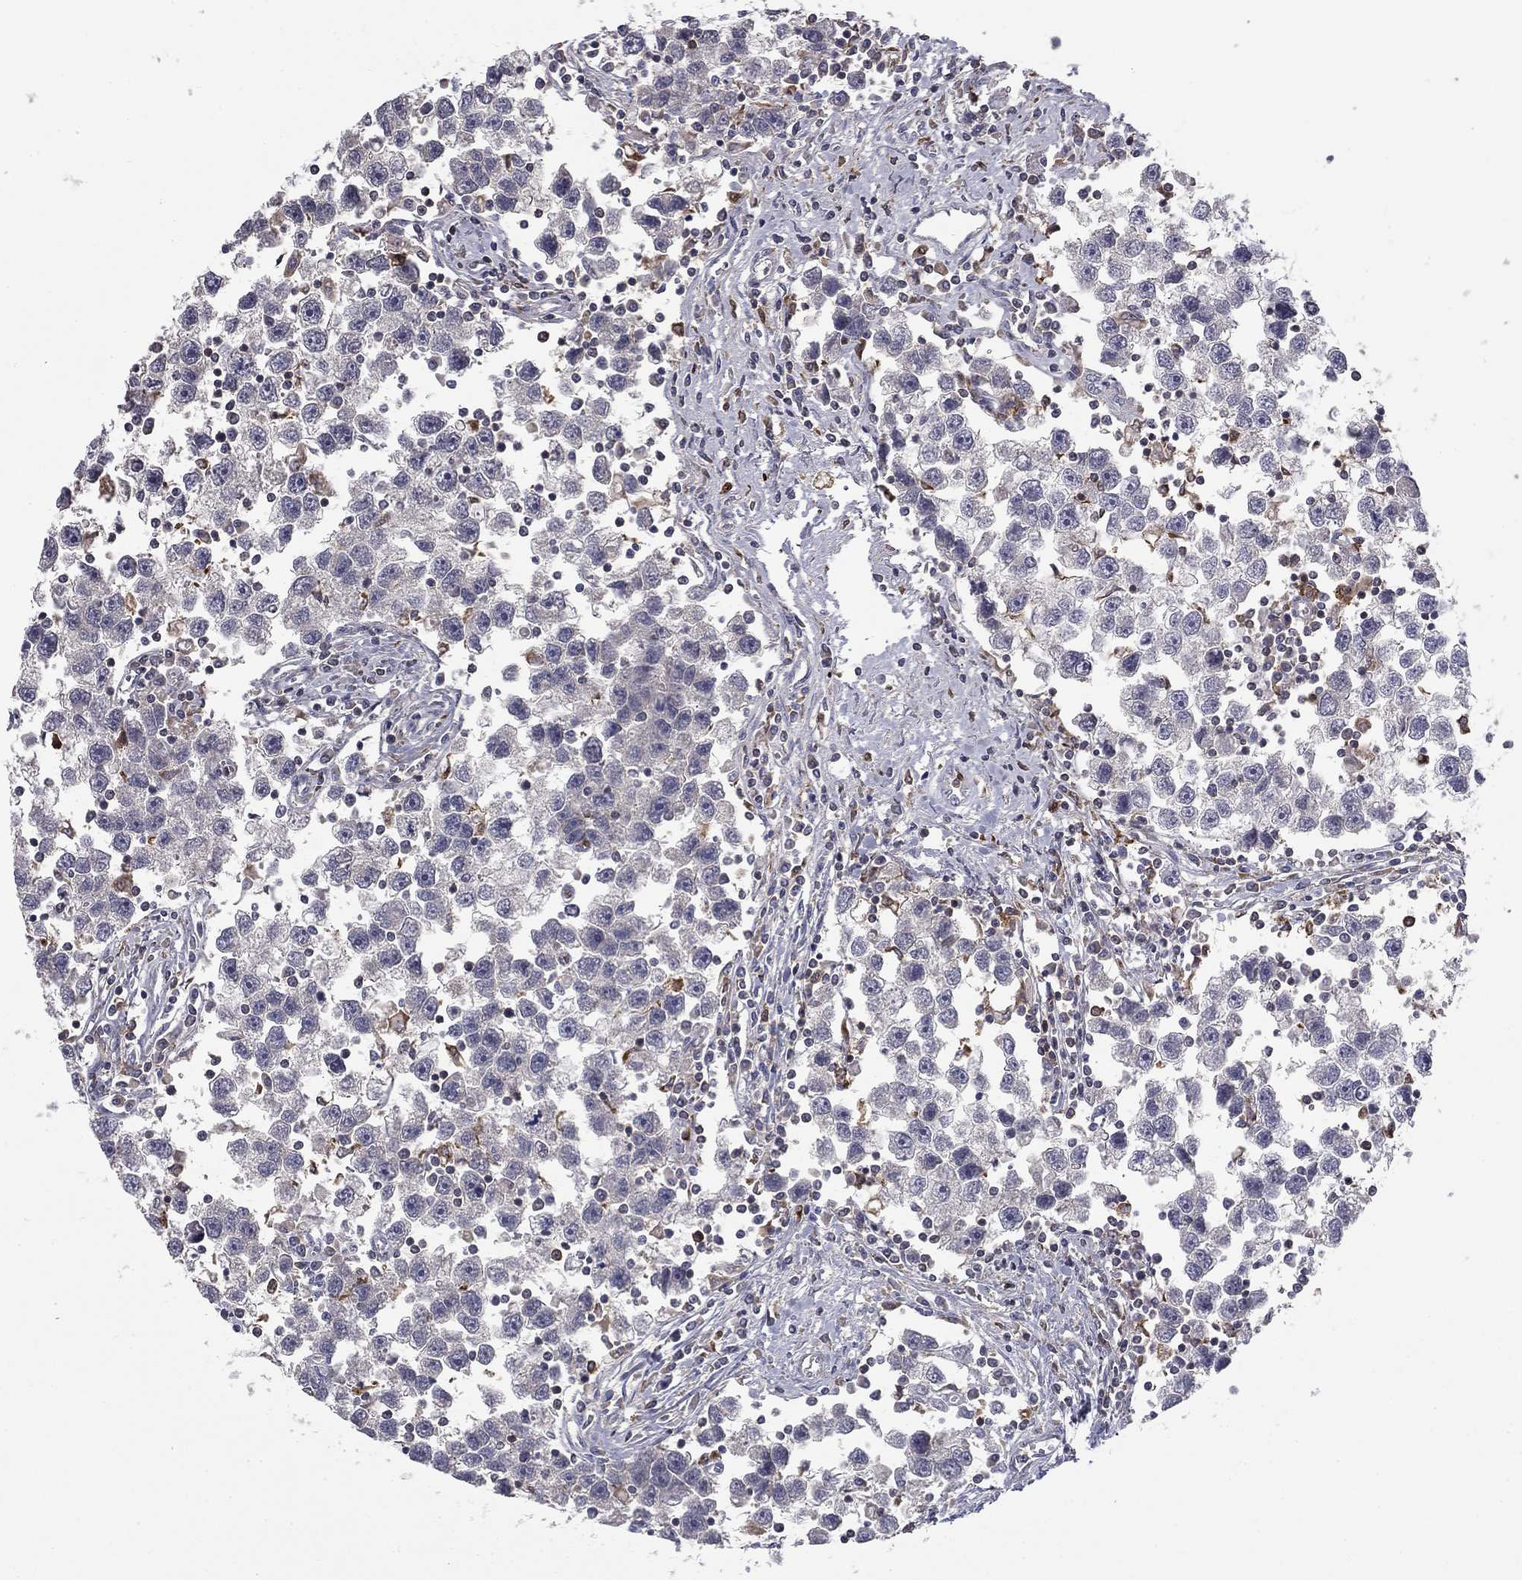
{"staining": {"intensity": "negative", "quantity": "none", "location": "none"}, "tissue": "testis cancer", "cell_type": "Tumor cells", "image_type": "cancer", "snomed": [{"axis": "morphology", "description": "Seminoma, NOS"}, {"axis": "topography", "description": "Testis"}], "caption": "Tumor cells are negative for brown protein staining in testis cancer.", "gene": "PLCB2", "patient": {"sex": "male", "age": 30}}